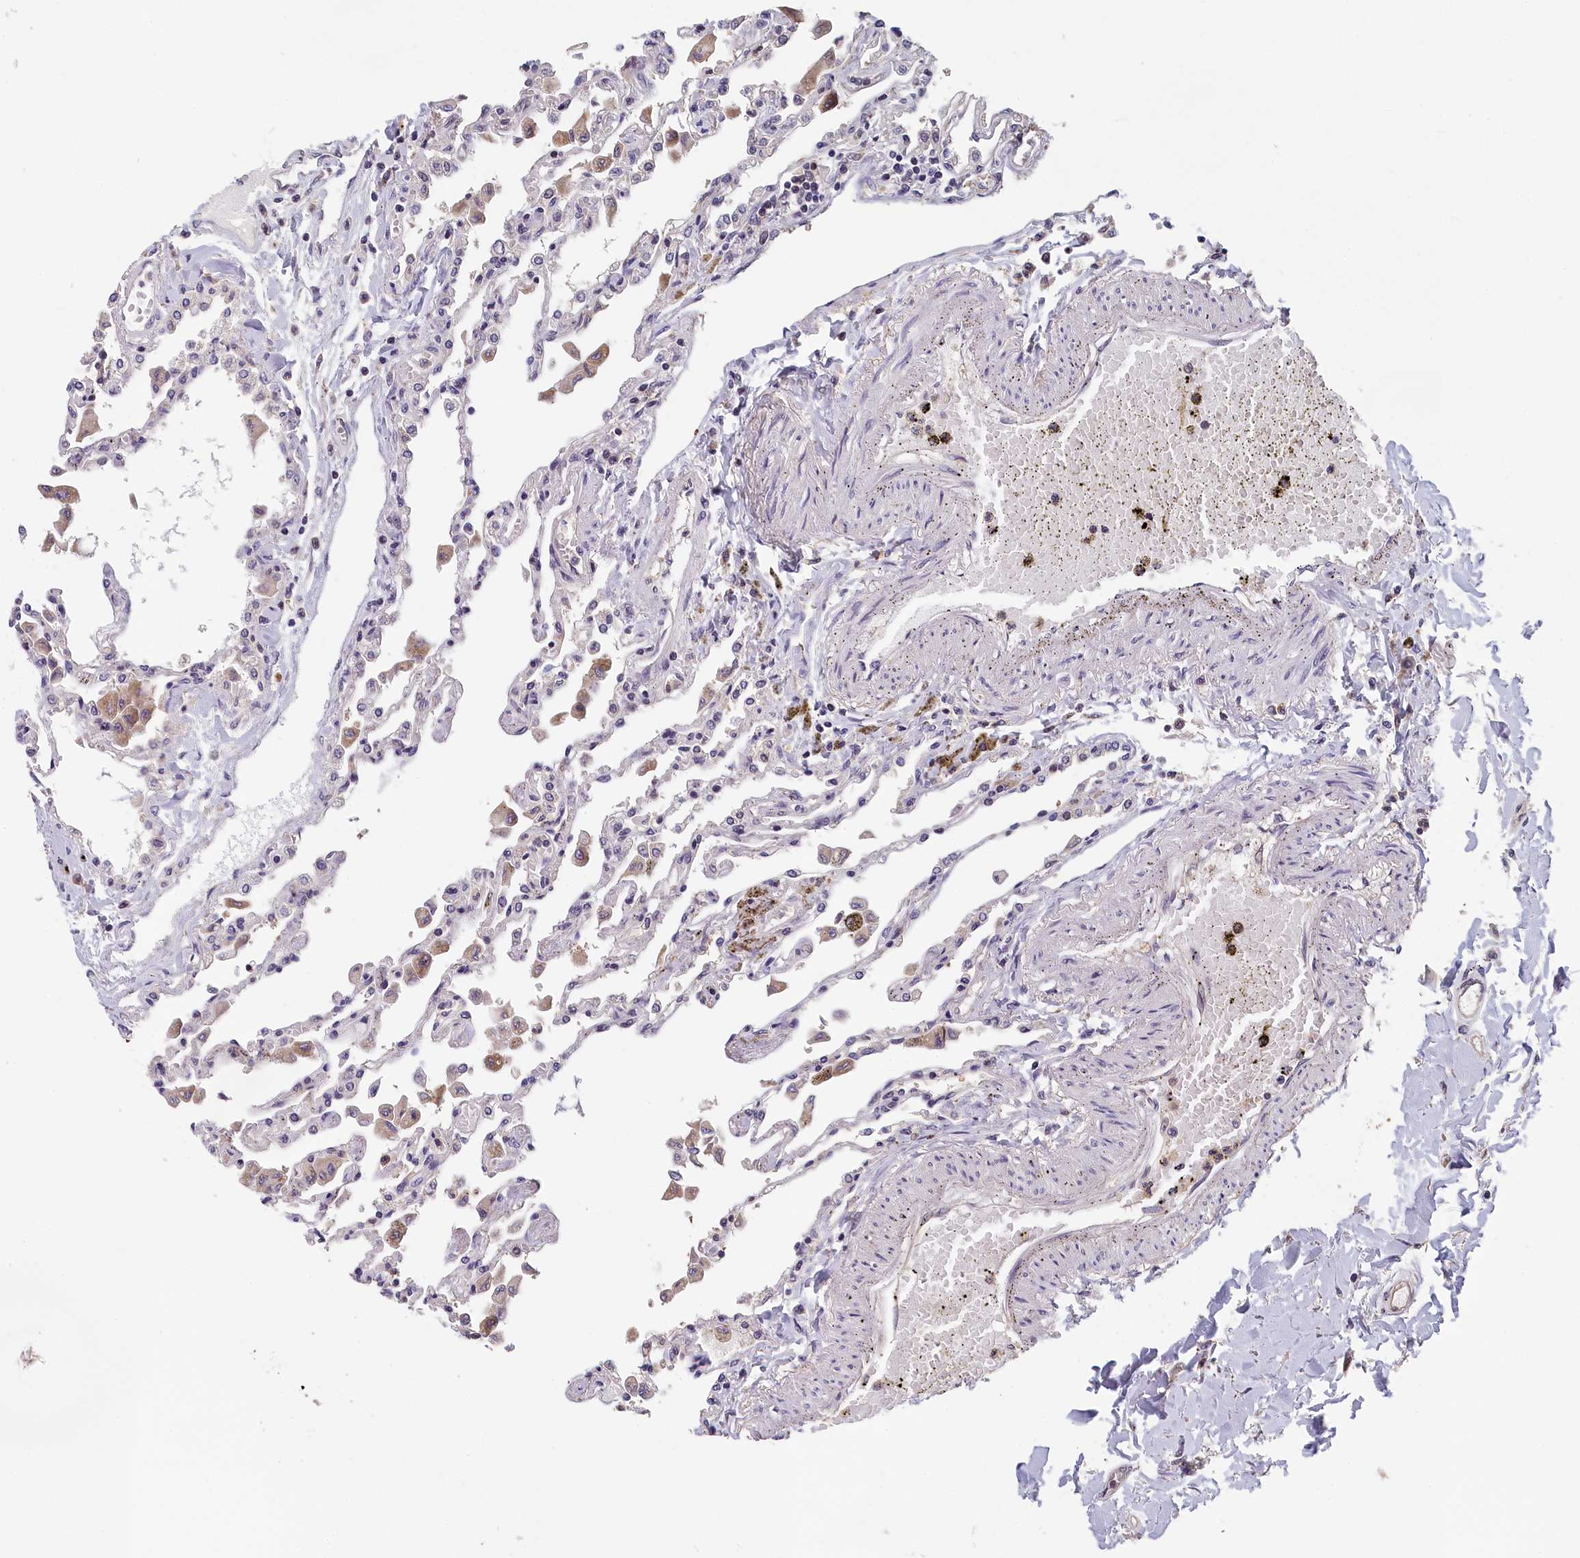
{"staining": {"intensity": "moderate", "quantity": "<25%", "location": "cytoplasmic/membranous"}, "tissue": "lung", "cell_type": "Alveolar cells", "image_type": "normal", "snomed": [{"axis": "morphology", "description": "Normal tissue, NOS"}, {"axis": "topography", "description": "Bronchus"}, {"axis": "topography", "description": "Lung"}], "caption": "Alveolar cells show low levels of moderate cytoplasmic/membranous expression in about <25% of cells in normal human lung.", "gene": "TMEM116", "patient": {"sex": "female", "age": 49}}